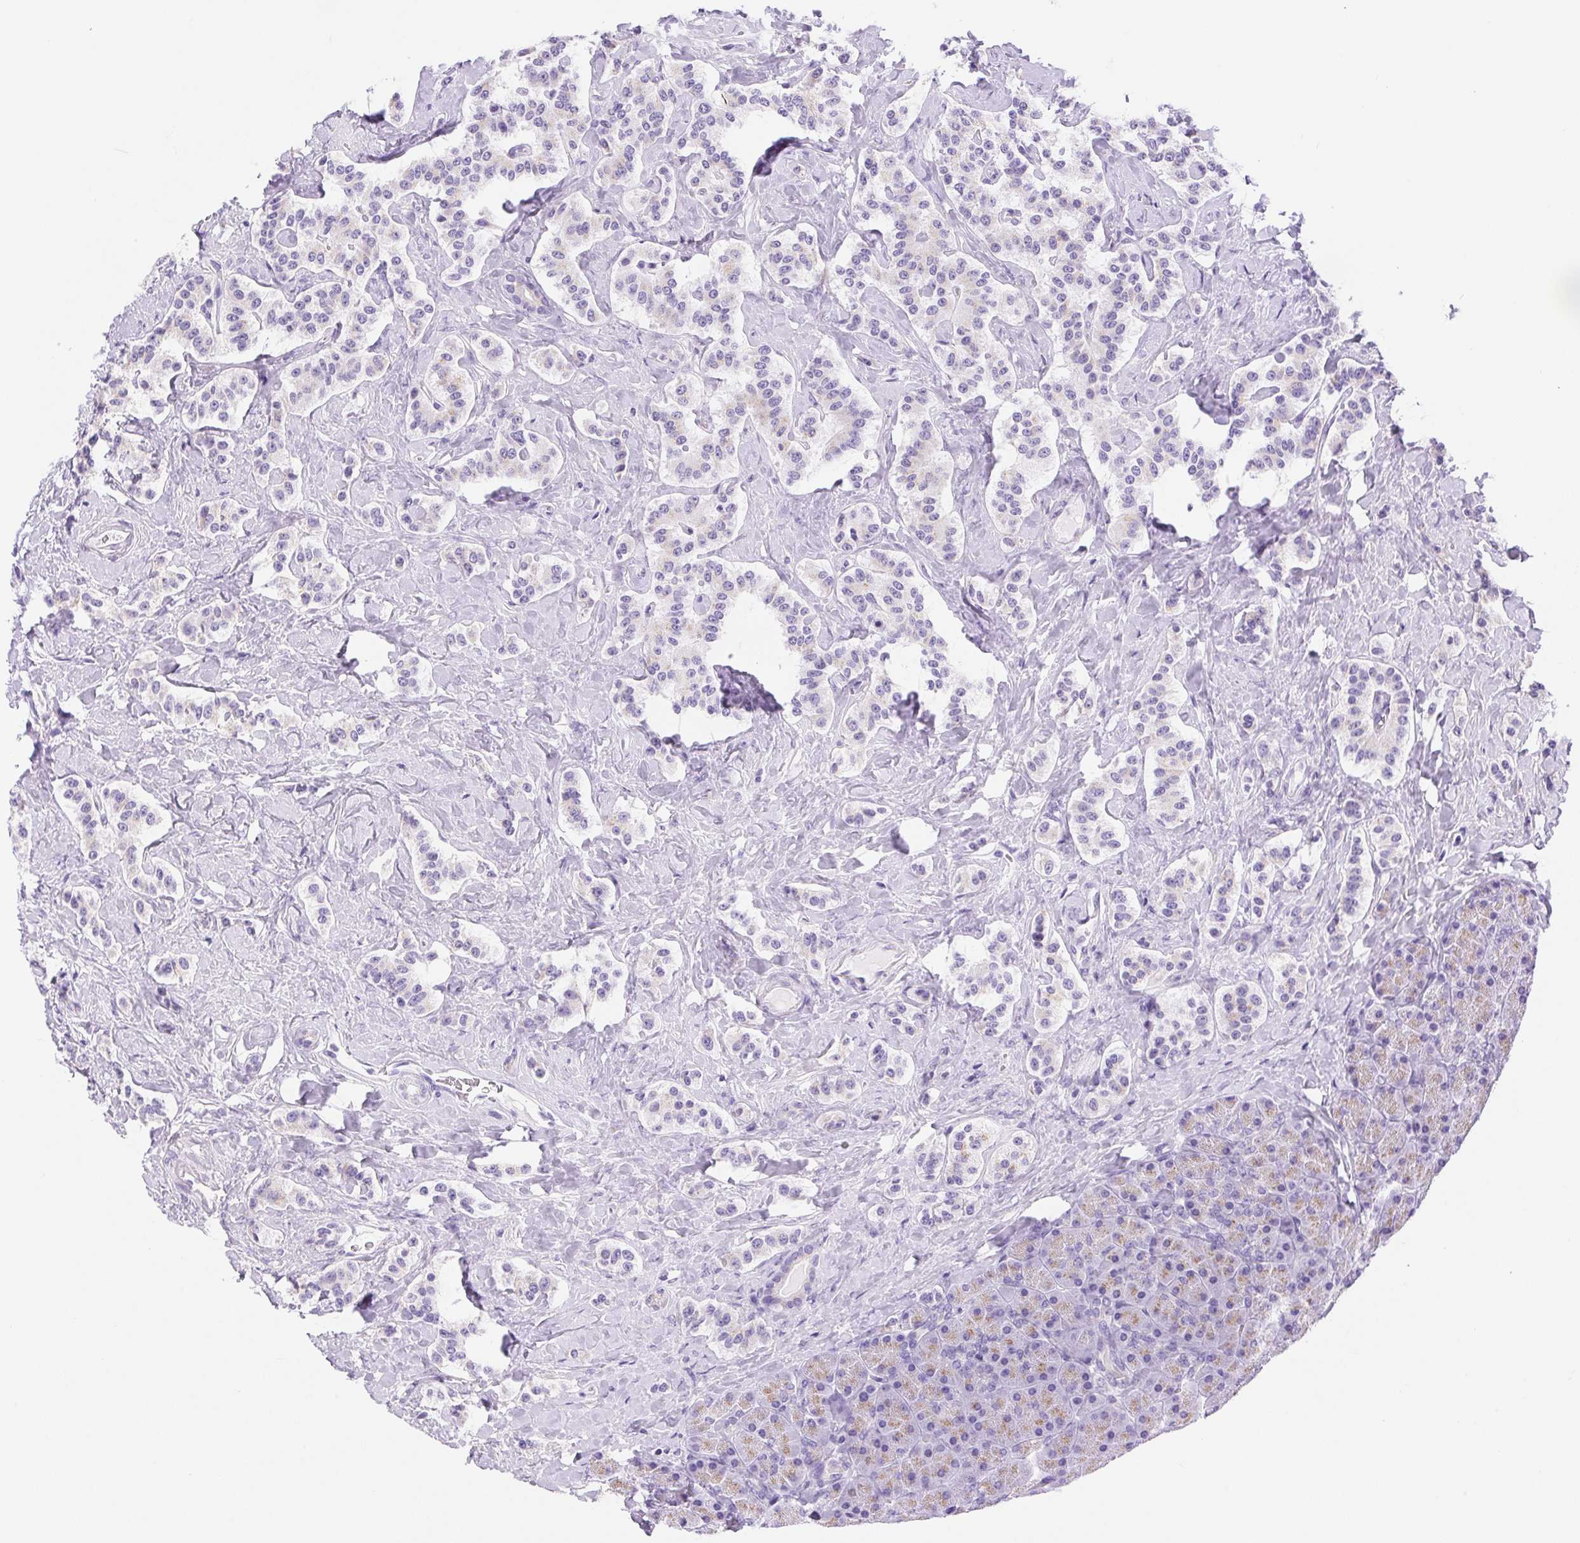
{"staining": {"intensity": "weak", "quantity": "<25%", "location": "cytoplasmic/membranous"}, "tissue": "carcinoid", "cell_type": "Tumor cells", "image_type": "cancer", "snomed": [{"axis": "morphology", "description": "Normal tissue, NOS"}, {"axis": "morphology", "description": "Carcinoid, malignant, NOS"}, {"axis": "topography", "description": "Pancreas"}], "caption": "This is an immunohistochemistry (IHC) micrograph of malignant carcinoid. There is no staining in tumor cells.", "gene": "SERPINB3", "patient": {"sex": "male", "age": 36}}